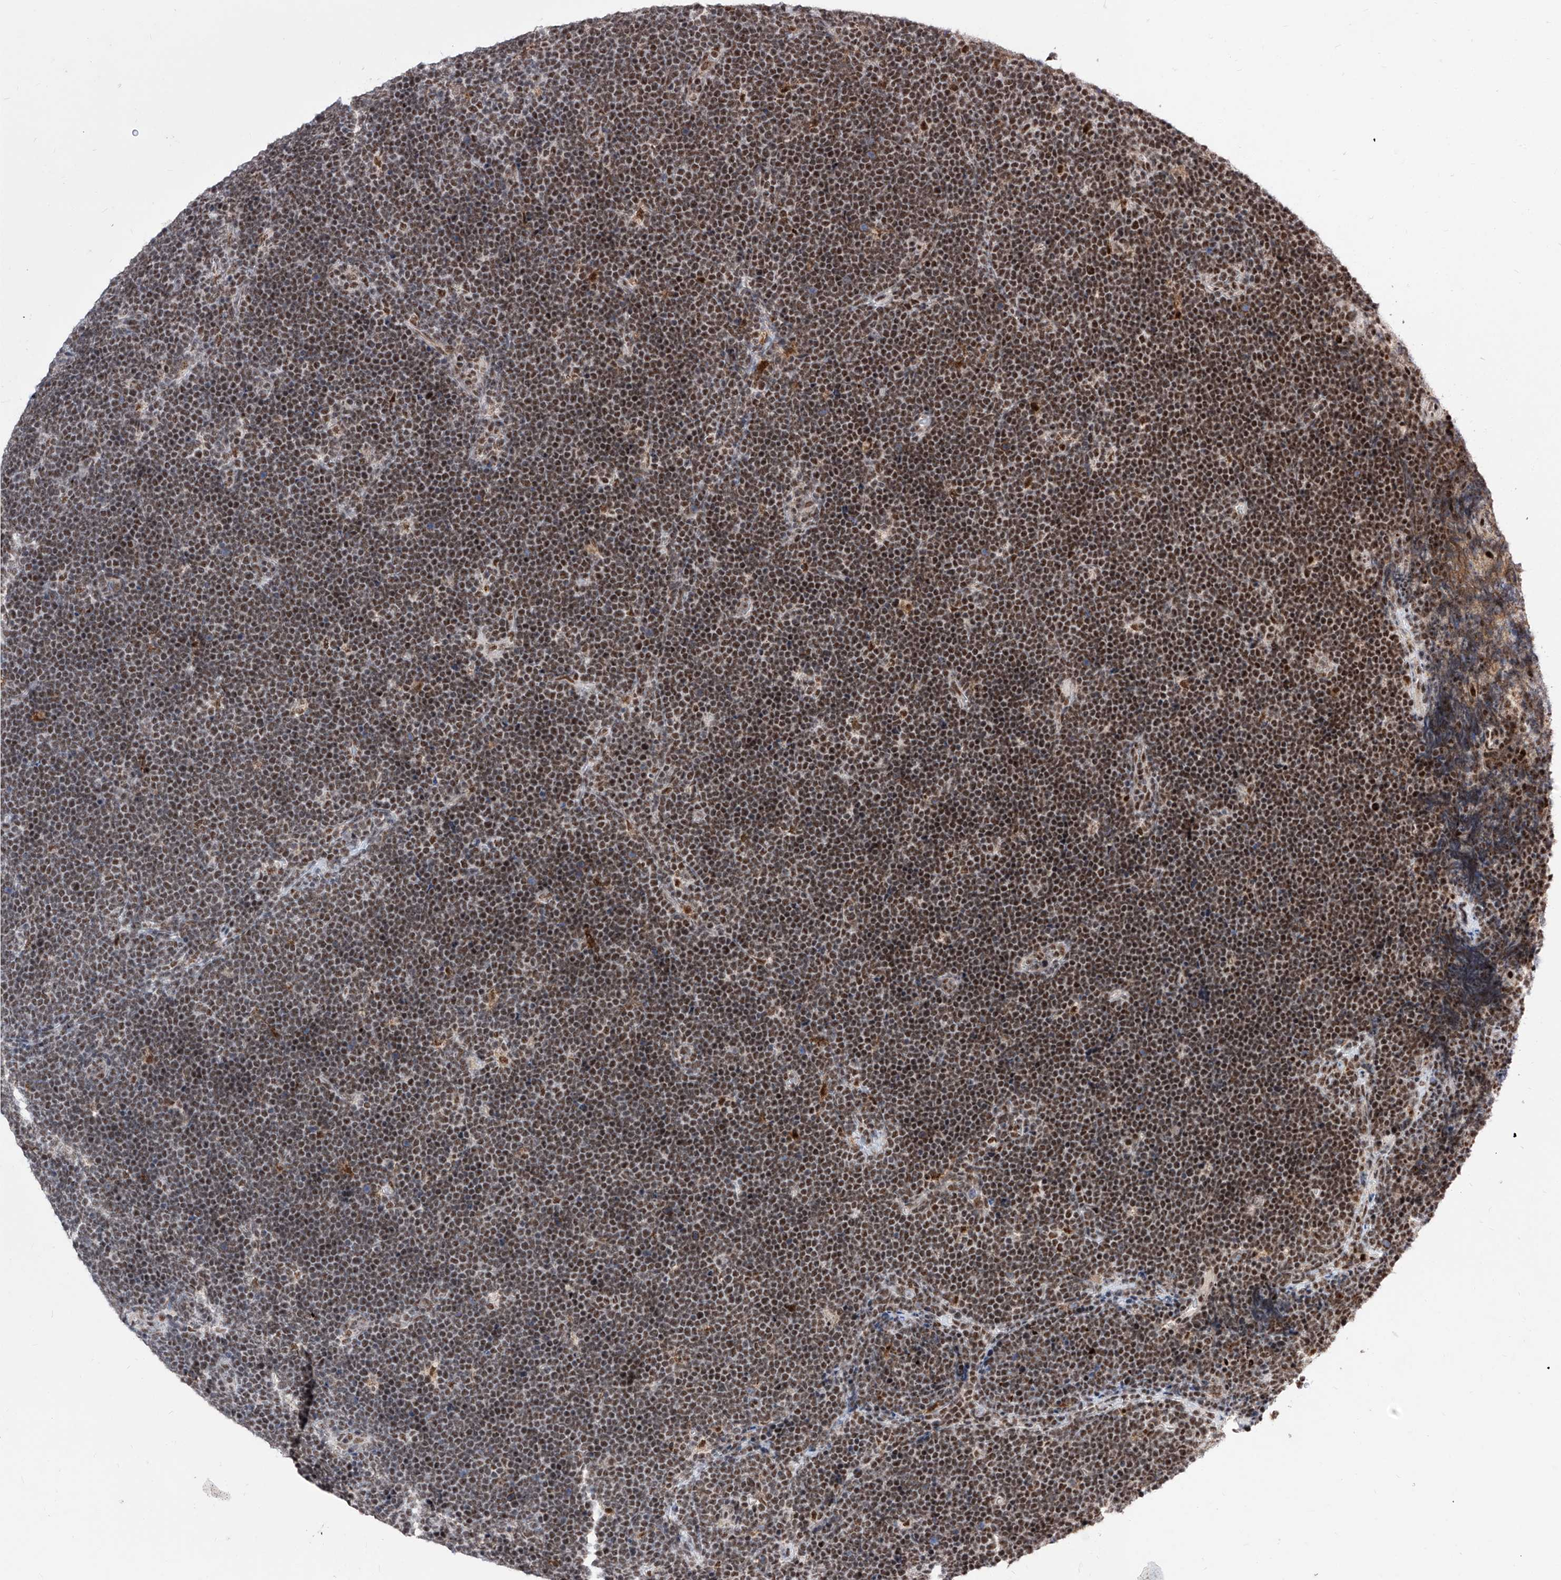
{"staining": {"intensity": "moderate", "quantity": ">75%", "location": "nuclear"}, "tissue": "lymphoma", "cell_type": "Tumor cells", "image_type": "cancer", "snomed": [{"axis": "morphology", "description": "Malignant lymphoma, non-Hodgkin's type, High grade"}, {"axis": "topography", "description": "Lymph node"}], "caption": "Immunohistochemistry (IHC) image of neoplastic tissue: malignant lymphoma, non-Hodgkin's type (high-grade) stained using IHC shows medium levels of moderate protein expression localized specifically in the nuclear of tumor cells, appearing as a nuclear brown color.", "gene": "PHF5A", "patient": {"sex": "male", "age": 13}}